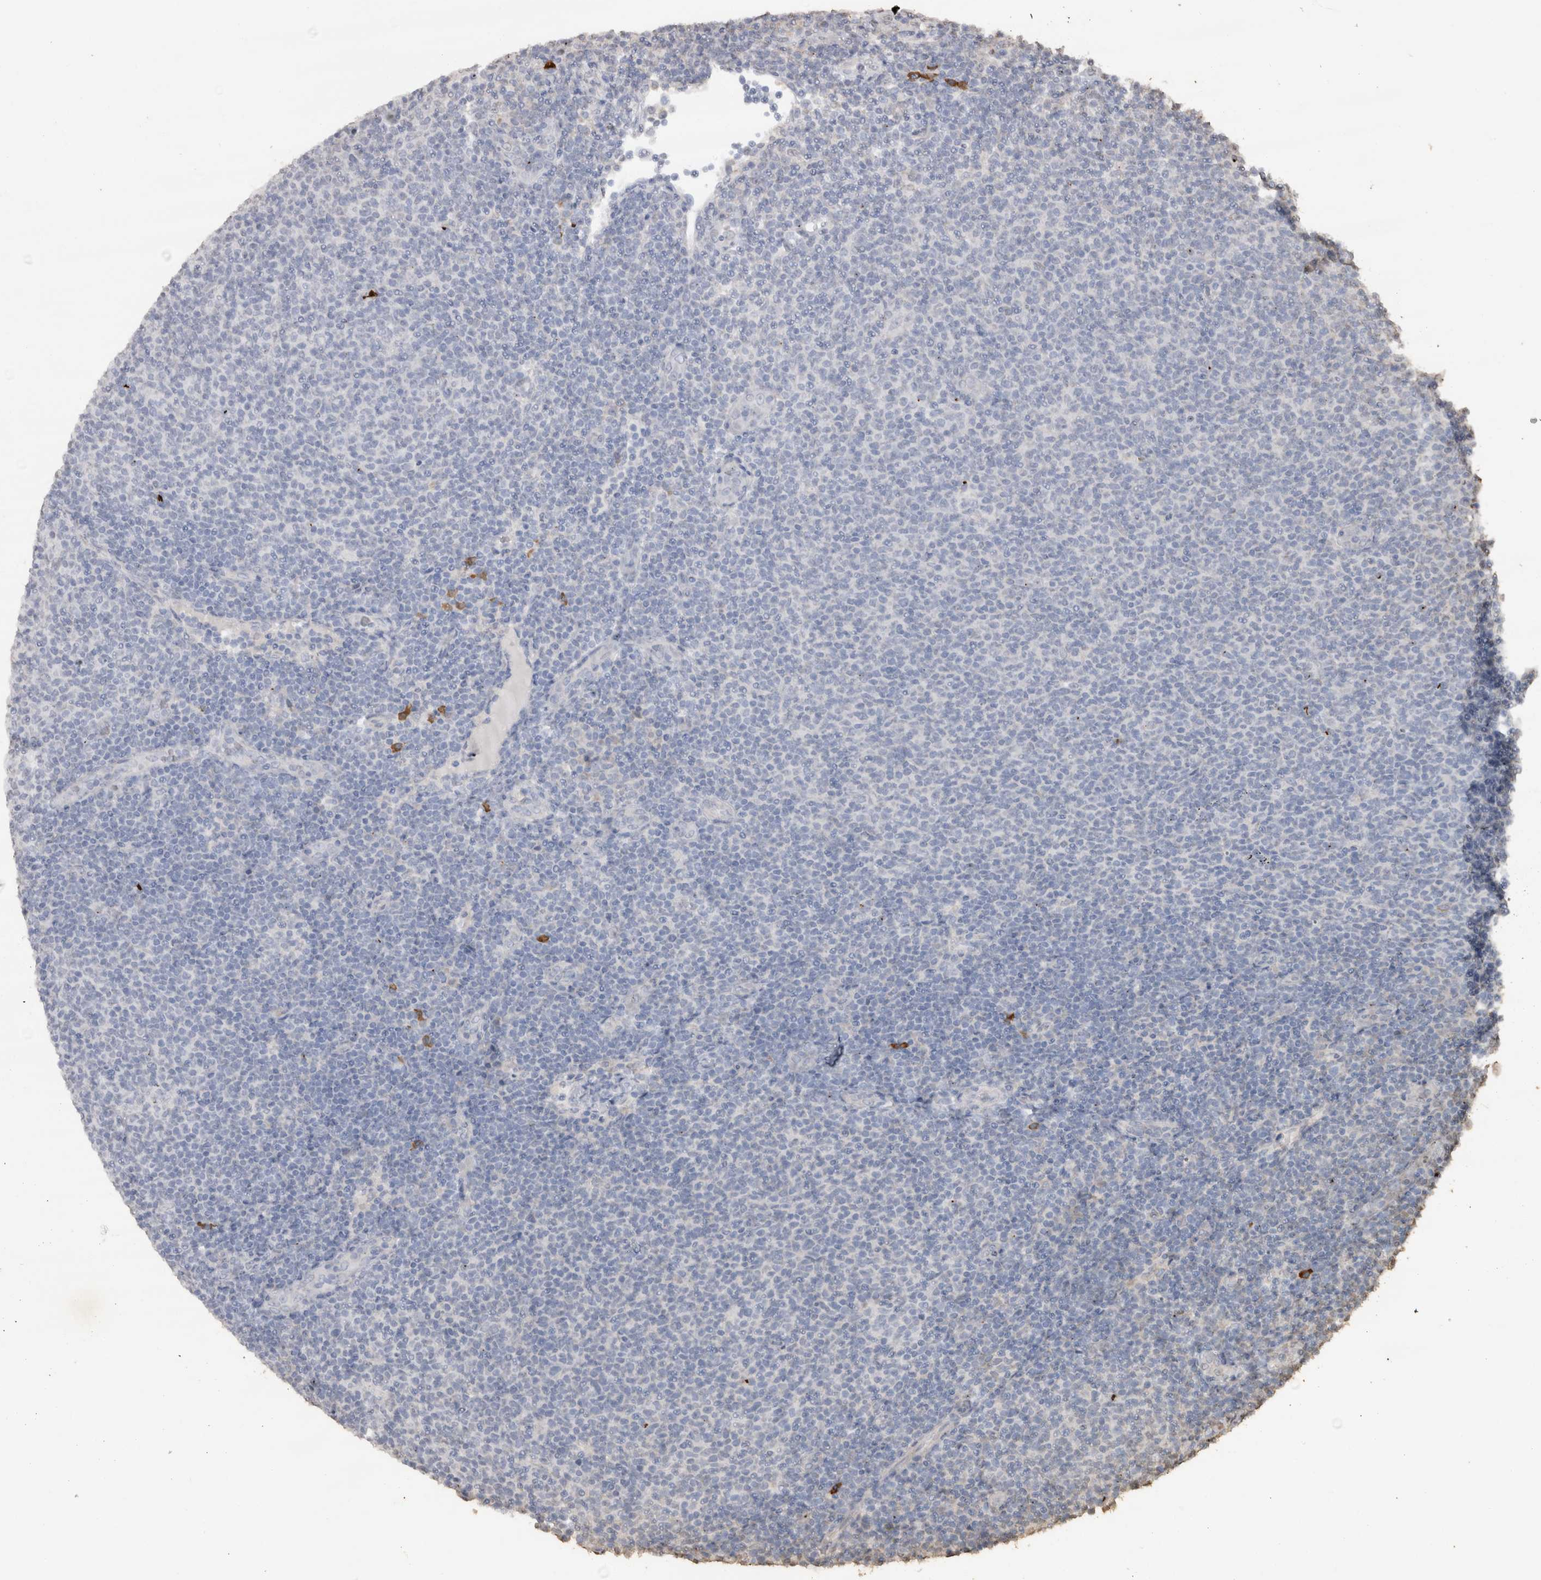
{"staining": {"intensity": "negative", "quantity": "none", "location": "none"}, "tissue": "lymphoma", "cell_type": "Tumor cells", "image_type": "cancer", "snomed": [{"axis": "morphology", "description": "Malignant lymphoma, non-Hodgkin's type, Low grade"}, {"axis": "topography", "description": "Lymph node"}], "caption": "A high-resolution histopathology image shows immunohistochemistry (IHC) staining of lymphoma, which reveals no significant expression in tumor cells. (Immunohistochemistry (ihc), brightfield microscopy, high magnification).", "gene": "CRELD2", "patient": {"sex": "male", "age": 66}}